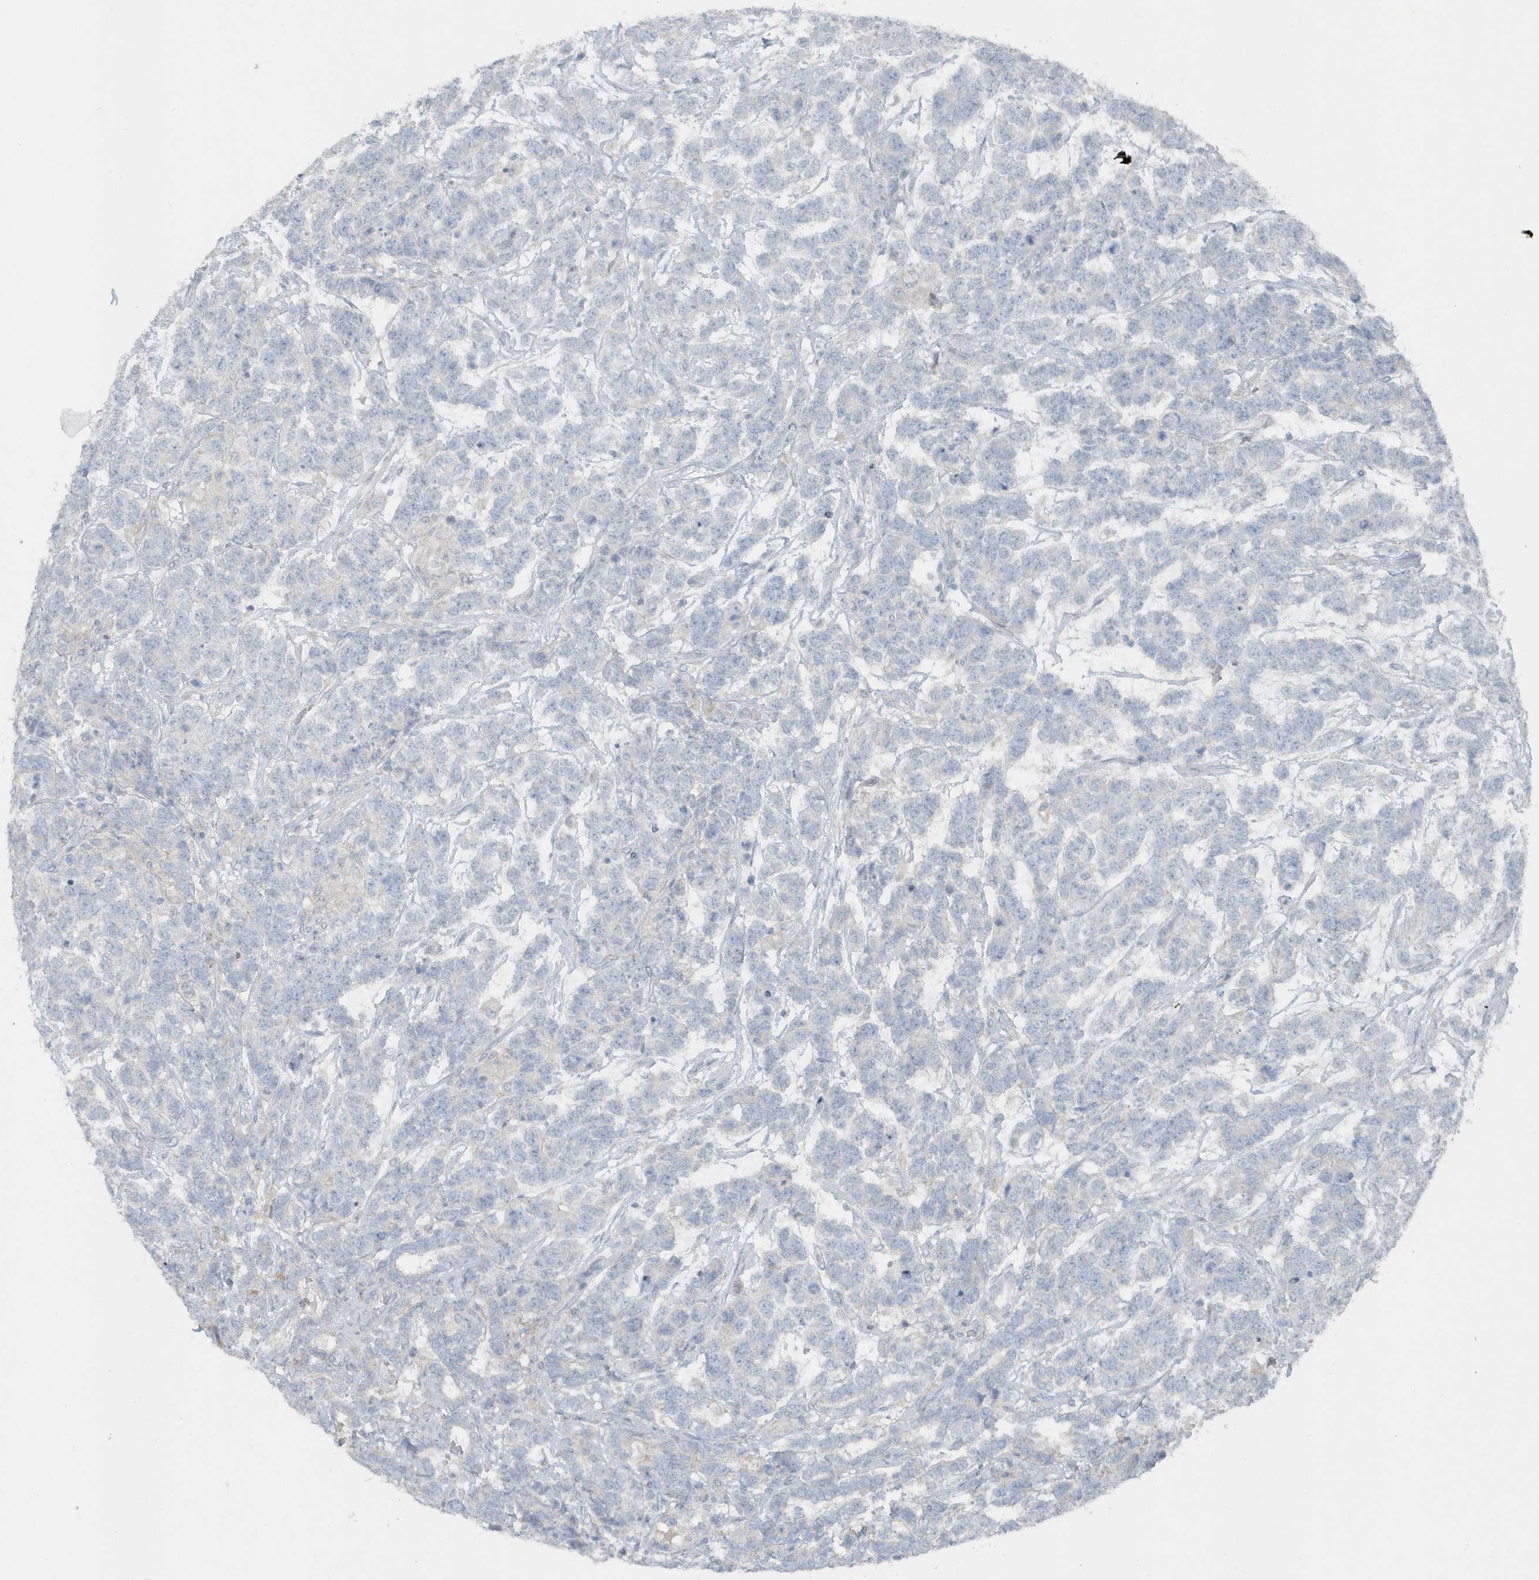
{"staining": {"intensity": "negative", "quantity": "none", "location": "none"}, "tissue": "testis cancer", "cell_type": "Tumor cells", "image_type": "cancer", "snomed": [{"axis": "morphology", "description": "Carcinoma, Embryonal, NOS"}, {"axis": "topography", "description": "Testis"}], "caption": "There is no significant positivity in tumor cells of testis cancer (embryonal carcinoma). The staining was performed using DAB (3,3'-diaminobenzidine) to visualize the protein expression in brown, while the nuclei were stained in blue with hematoxylin (Magnification: 20x).", "gene": "ACTC1", "patient": {"sex": "male", "age": 26}}